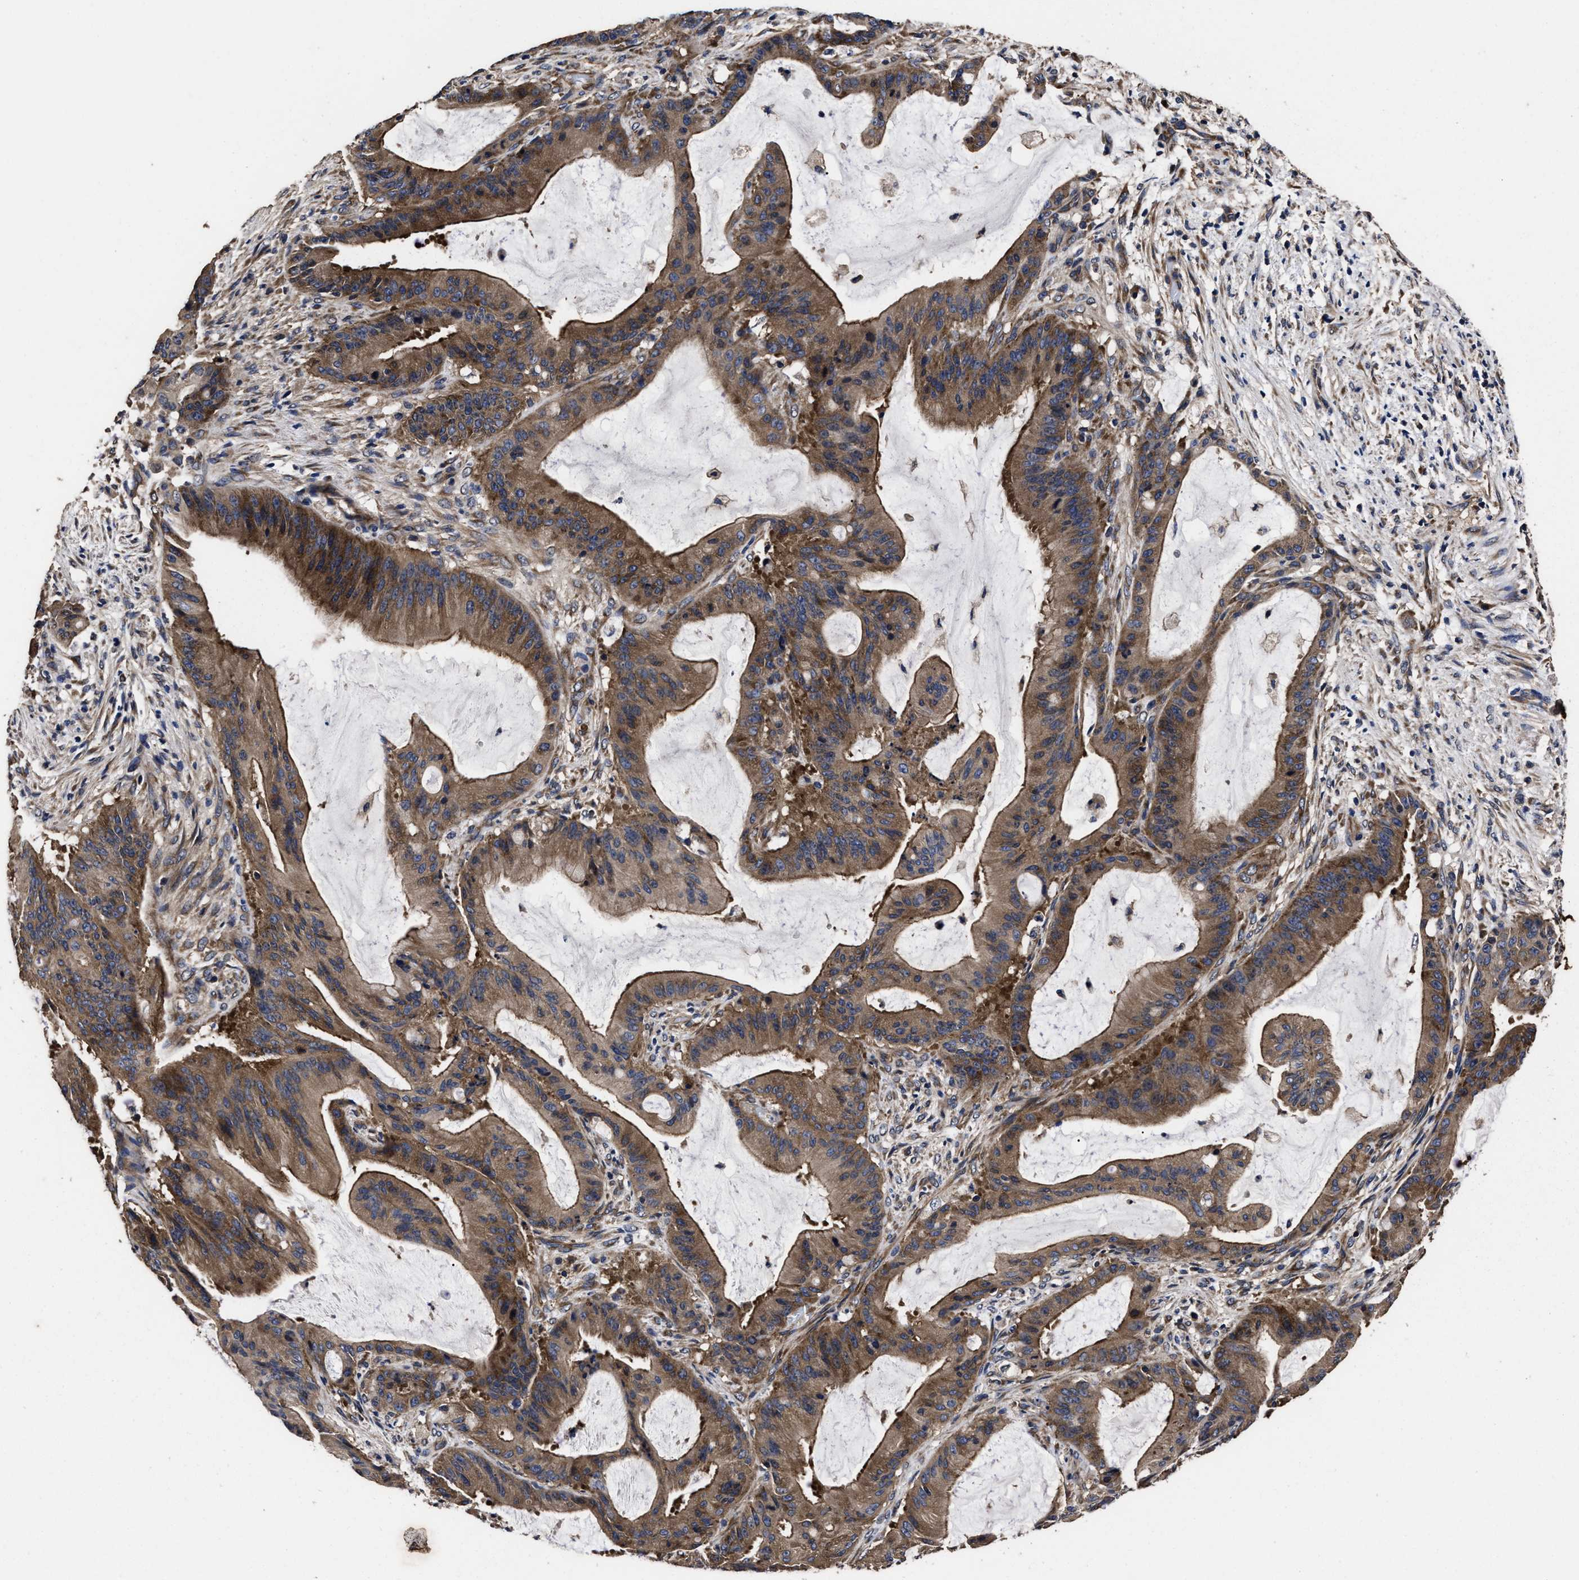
{"staining": {"intensity": "moderate", "quantity": ">75%", "location": "cytoplasmic/membranous"}, "tissue": "liver cancer", "cell_type": "Tumor cells", "image_type": "cancer", "snomed": [{"axis": "morphology", "description": "Normal tissue, NOS"}, {"axis": "morphology", "description": "Cholangiocarcinoma"}, {"axis": "topography", "description": "Liver"}, {"axis": "topography", "description": "Peripheral nerve tissue"}], "caption": "Immunohistochemistry (IHC) image of liver cholangiocarcinoma stained for a protein (brown), which exhibits medium levels of moderate cytoplasmic/membranous positivity in approximately >75% of tumor cells.", "gene": "AVEN", "patient": {"sex": "female", "age": 73}}